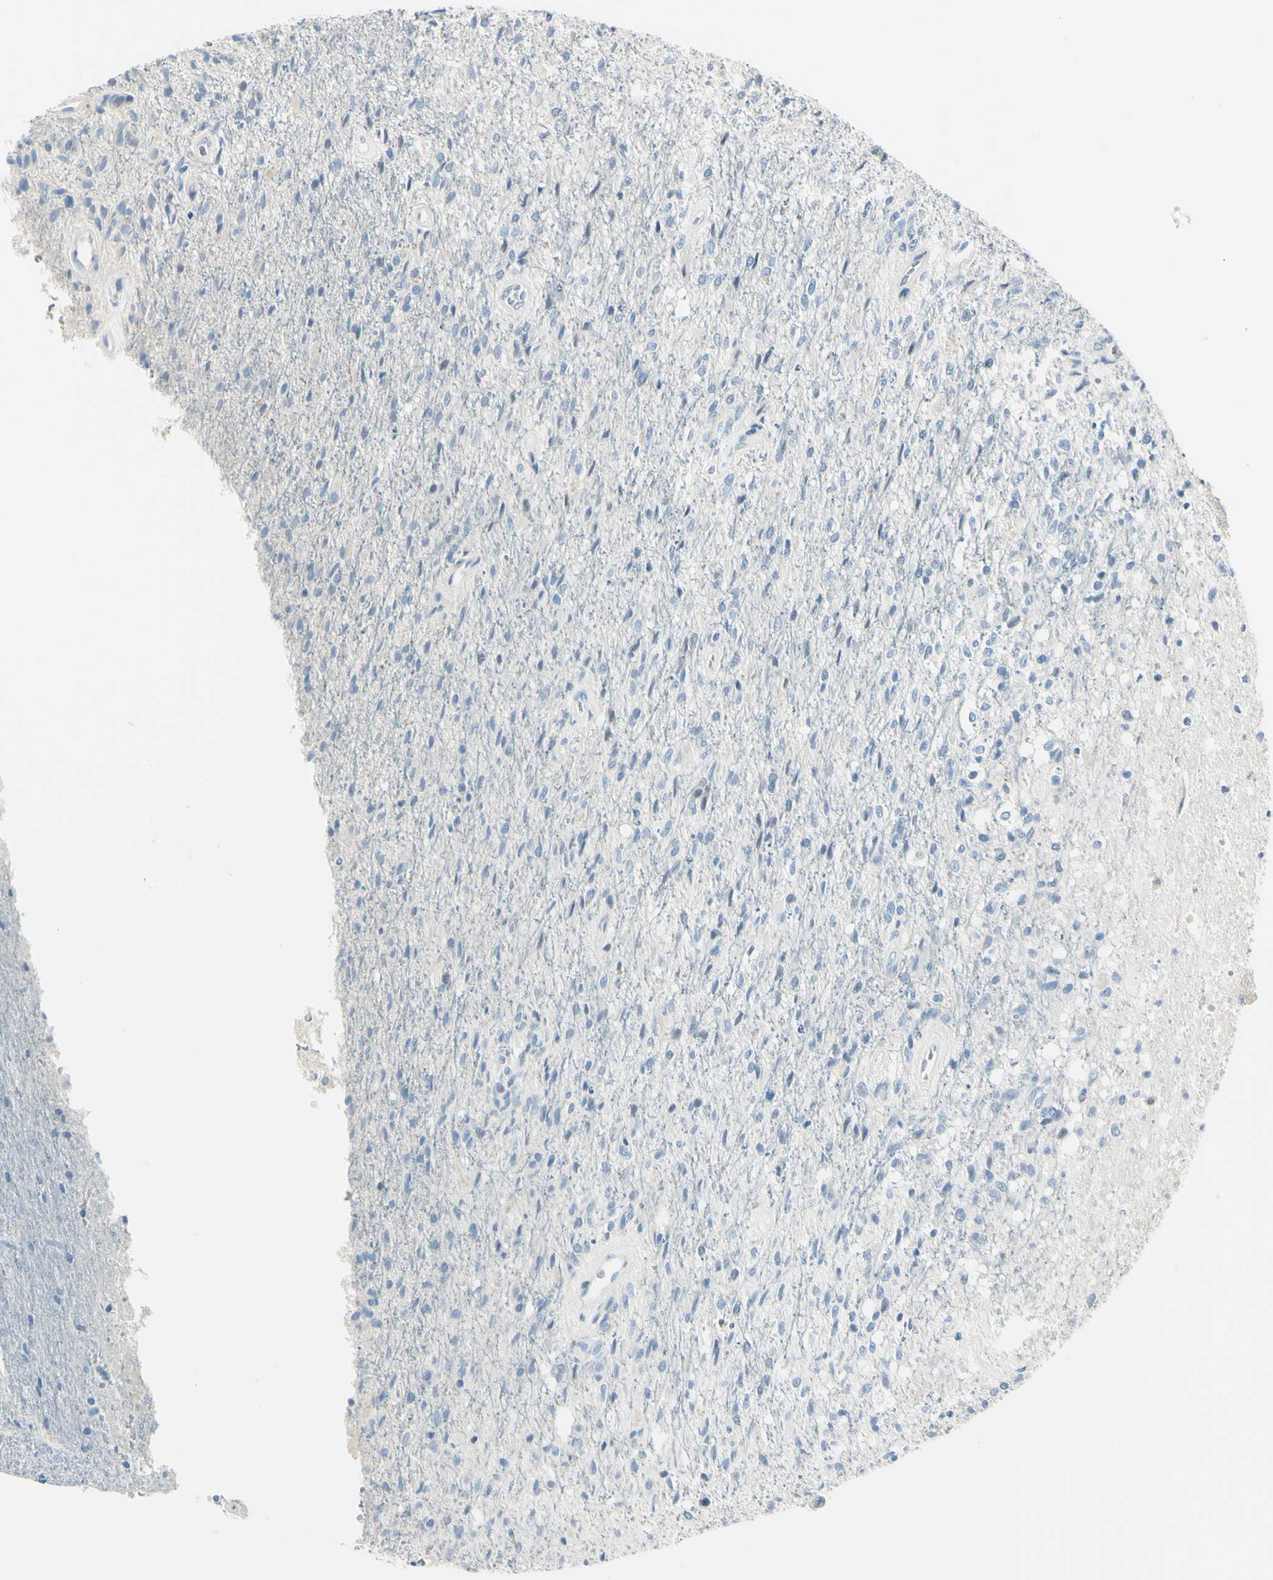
{"staining": {"intensity": "negative", "quantity": "none", "location": "none"}, "tissue": "glioma", "cell_type": "Tumor cells", "image_type": "cancer", "snomed": [{"axis": "morphology", "description": "Normal tissue, NOS"}, {"axis": "morphology", "description": "Glioma, malignant, High grade"}, {"axis": "topography", "description": "Cerebral cortex"}], "caption": "This is a micrograph of IHC staining of malignant high-grade glioma, which shows no positivity in tumor cells.", "gene": "DLG4", "patient": {"sex": "male", "age": 77}}